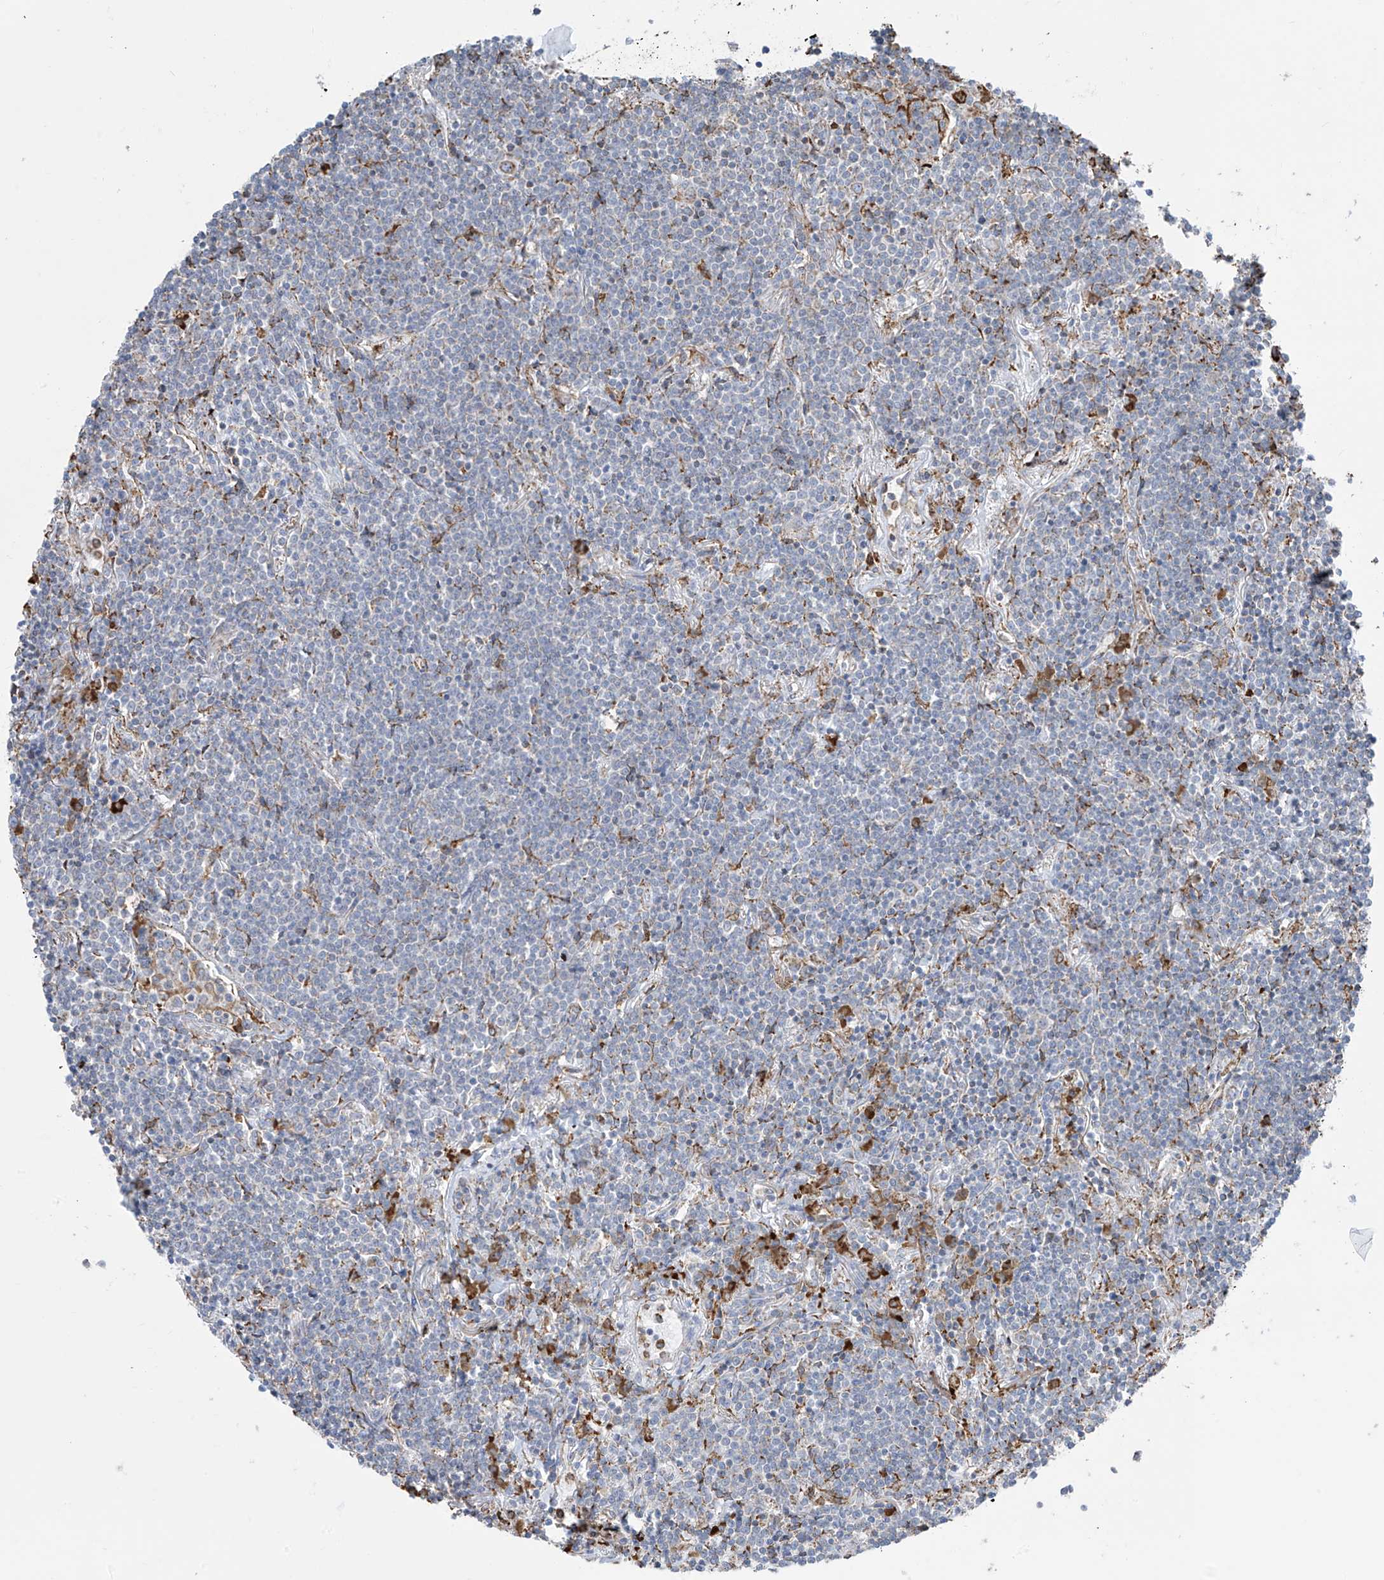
{"staining": {"intensity": "negative", "quantity": "none", "location": "none"}, "tissue": "lymphoma", "cell_type": "Tumor cells", "image_type": "cancer", "snomed": [{"axis": "morphology", "description": "Malignant lymphoma, non-Hodgkin's type, Low grade"}, {"axis": "topography", "description": "Lung"}], "caption": "This is an IHC histopathology image of human lymphoma. There is no expression in tumor cells.", "gene": "ZNF354C", "patient": {"sex": "female", "age": 71}}